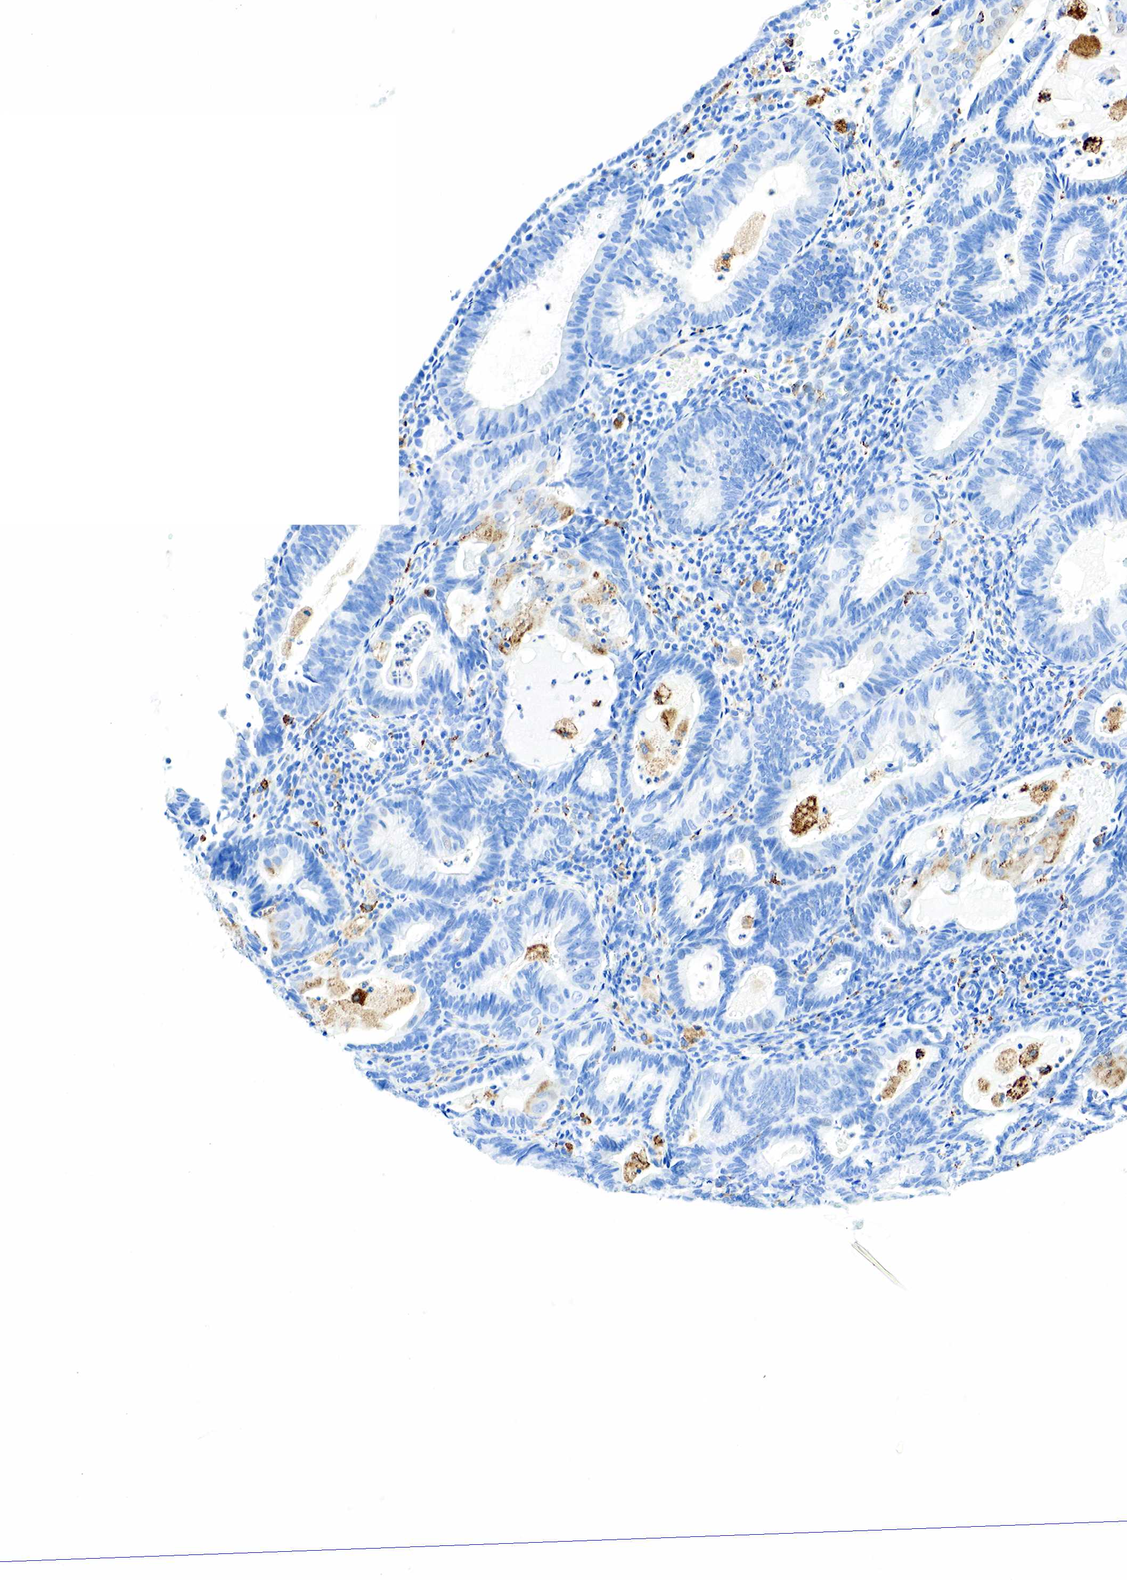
{"staining": {"intensity": "negative", "quantity": "none", "location": "none"}, "tissue": "endometrial cancer", "cell_type": "Tumor cells", "image_type": "cancer", "snomed": [{"axis": "morphology", "description": "Adenocarcinoma, NOS"}, {"axis": "topography", "description": "Endometrium"}], "caption": "Immunohistochemical staining of human endometrial adenocarcinoma shows no significant staining in tumor cells.", "gene": "CD68", "patient": {"sex": "female", "age": 63}}